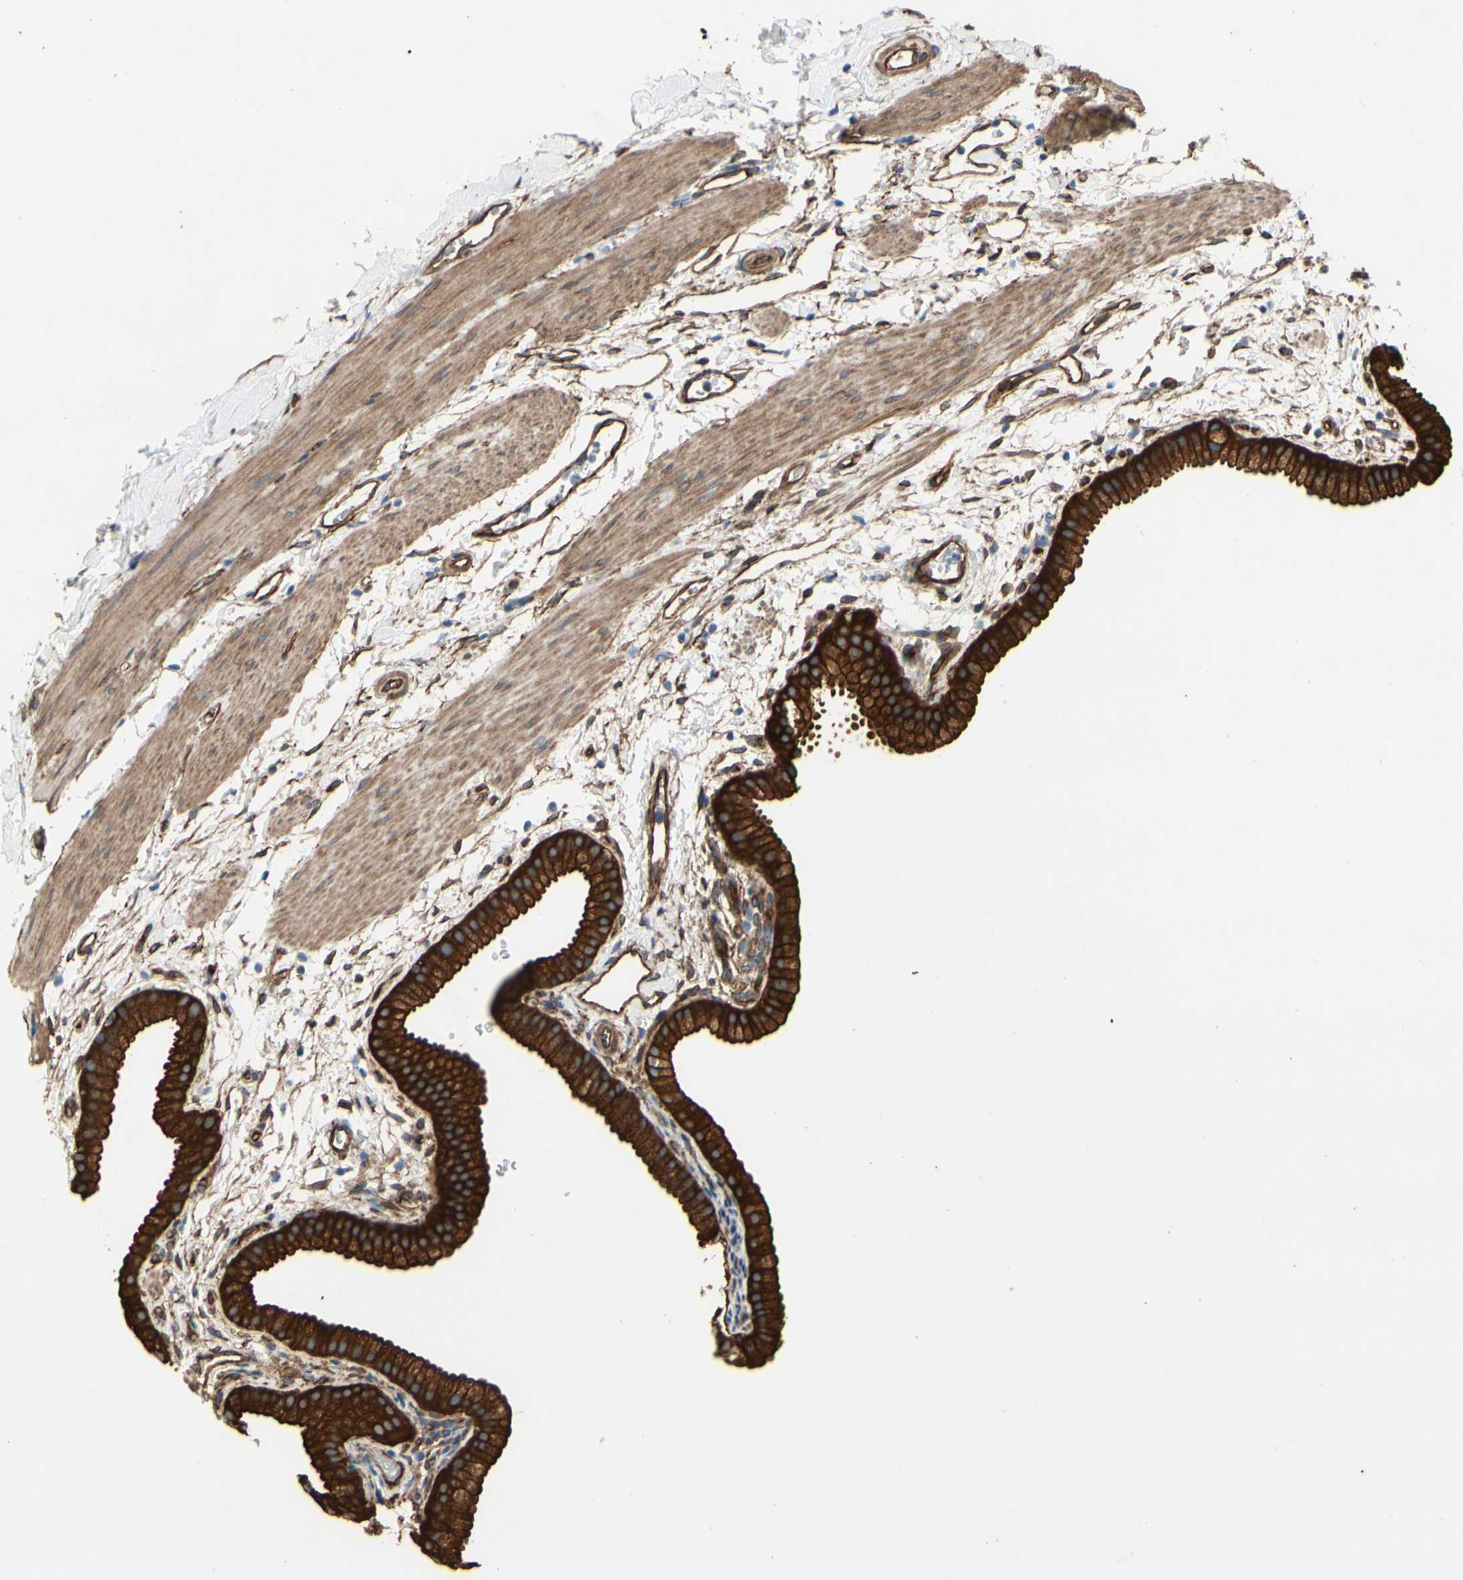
{"staining": {"intensity": "strong", "quantity": ">75%", "location": "cytoplasmic/membranous"}, "tissue": "gallbladder", "cell_type": "Glandular cells", "image_type": "normal", "snomed": [{"axis": "morphology", "description": "Normal tissue, NOS"}, {"axis": "topography", "description": "Gallbladder"}], "caption": "Protein staining of normal gallbladder reveals strong cytoplasmic/membranous staining in approximately >75% of glandular cells.", "gene": "CTTNBP2", "patient": {"sex": "female", "age": 64}}